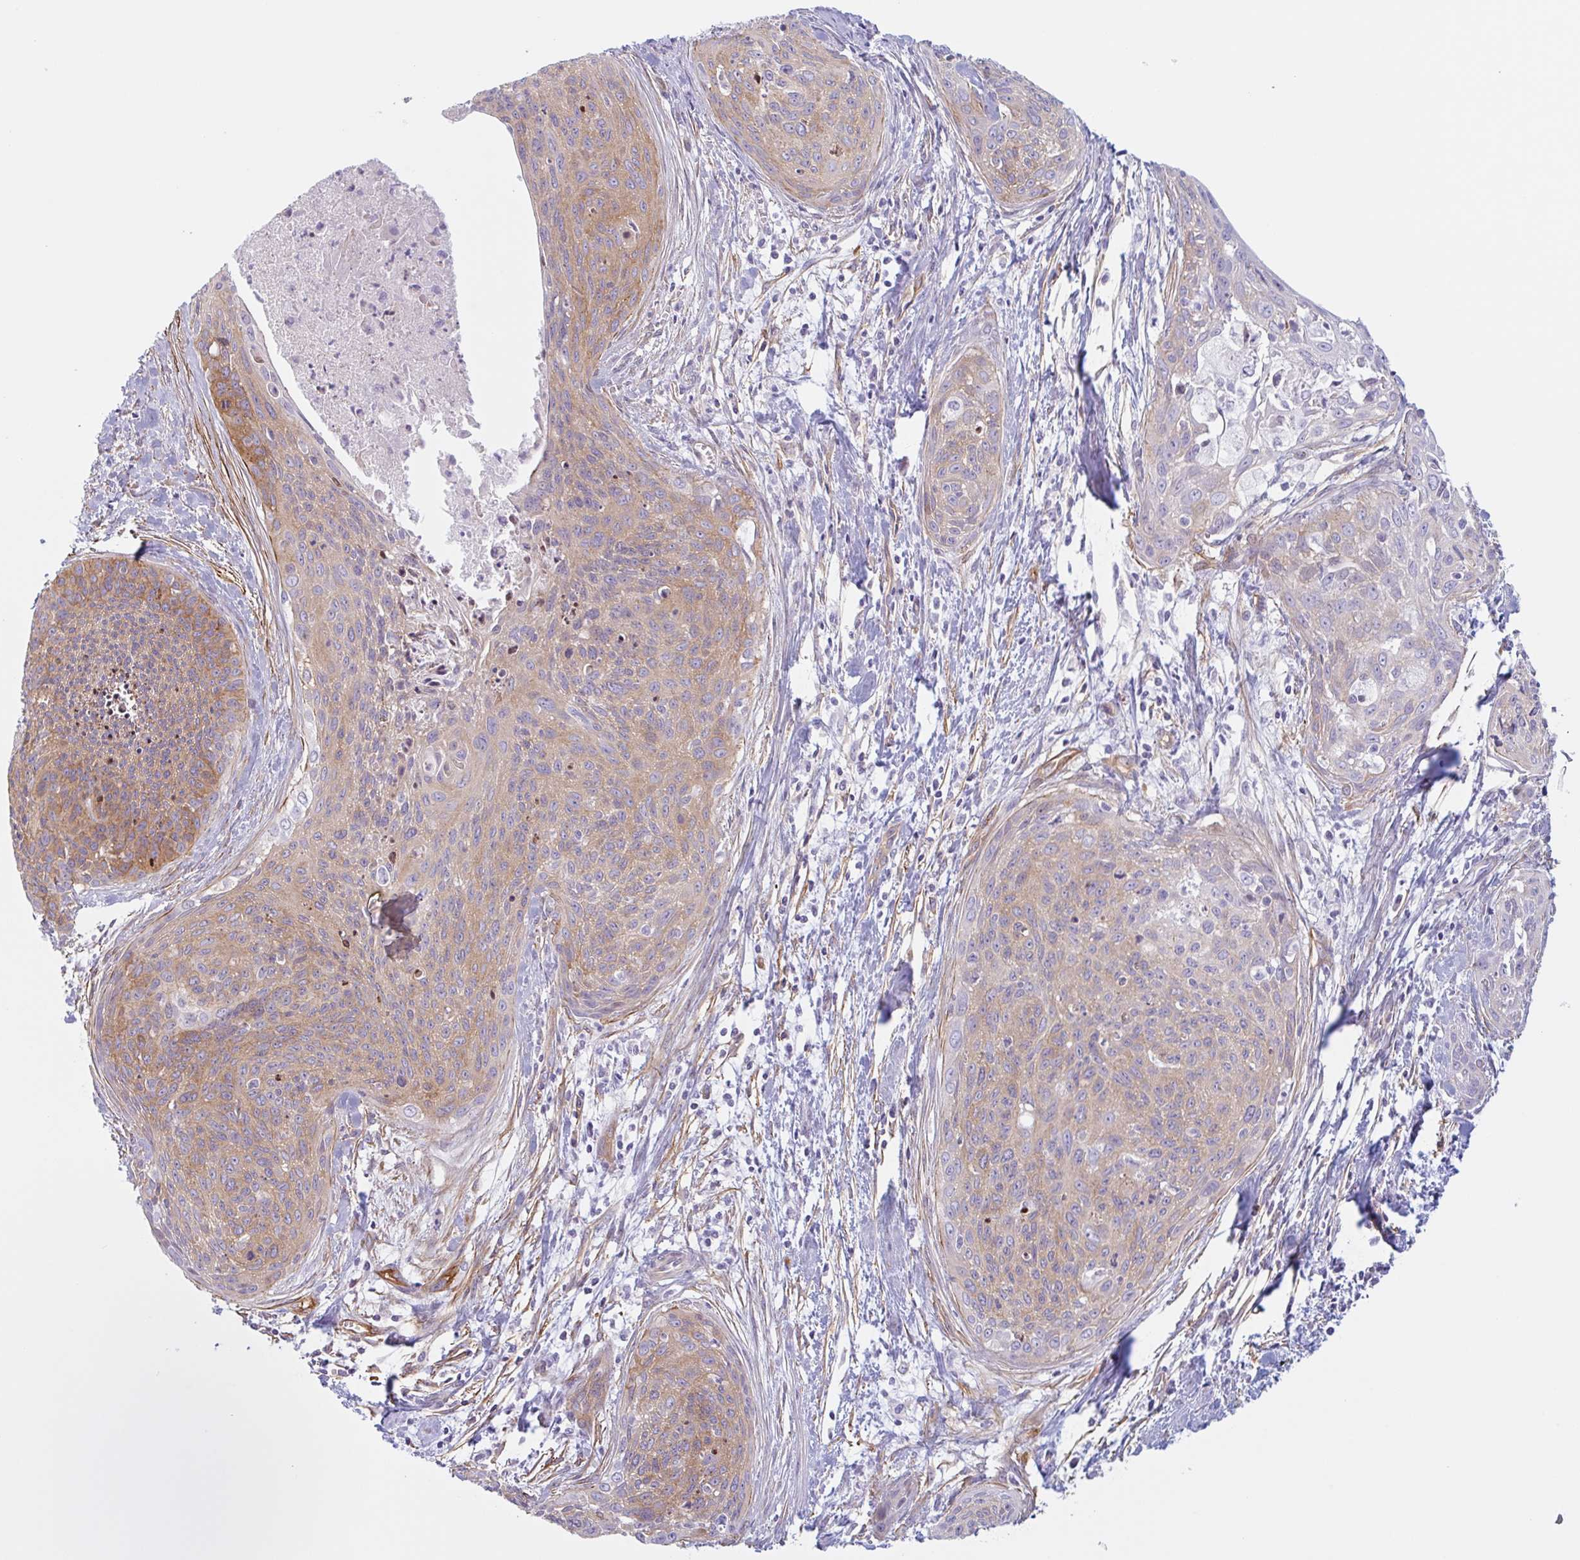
{"staining": {"intensity": "moderate", "quantity": ">75%", "location": "cytoplasmic/membranous"}, "tissue": "cervical cancer", "cell_type": "Tumor cells", "image_type": "cancer", "snomed": [{"axis": "morphology", "description": "Squamous cell carcinoma, NOS"}, {"axis": "topography", "description": "Cervix"}], "caption": "This histopathology image shows cervical cancer stained with immunohistochemistry (IHC) to label a protein in brown. The cytoplasmic/membranous of tumor cells show moderate positivity for the protein. Nuclei are counter-stained blue.", "gene": "MYH10", "patient": {"sex": "female", "age": 55}}